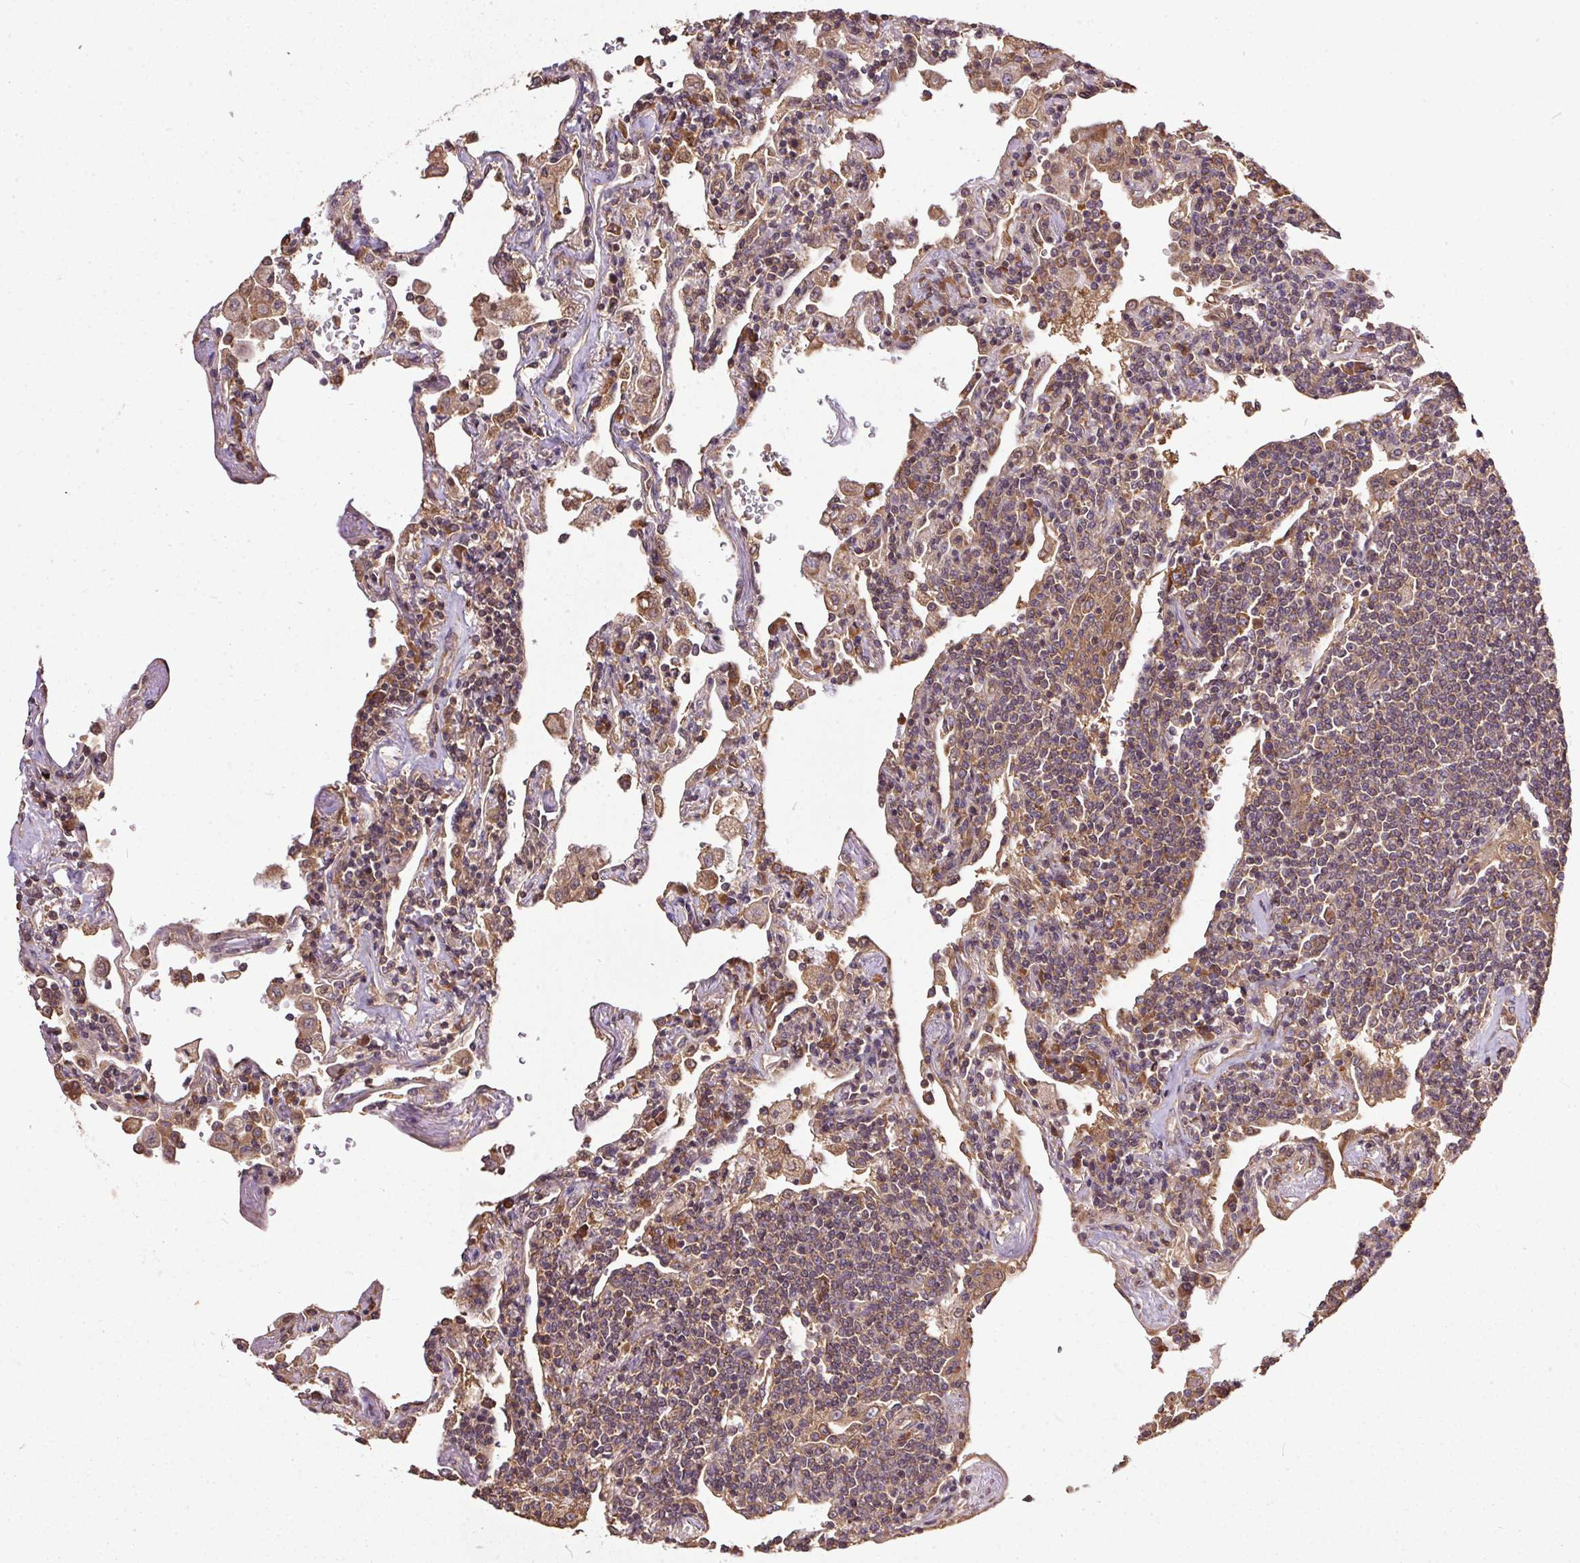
{"staining": {"intensity": "weak", "quantity": "25%-75%", "location": "cytoplasmic/membranous"}, "tissue": "lymphoma", "cell_type": "Tumor cells", "image_type": "cancer", "snomed": [{"axis": "morphology", "description": "Malignant lymphoma, non-Hodgkin's type, Low grade"}, {"axis": "topography", "description": "Lung"}], "caption": "Lymphoma was stained to show a protein in brown. There is low levels of weak cytoplasmic/membranous staining in approximately 25%-75% of tumor cells.", "gene": "EIF2S1", "patient": {"sex": "female", "age": 71}}